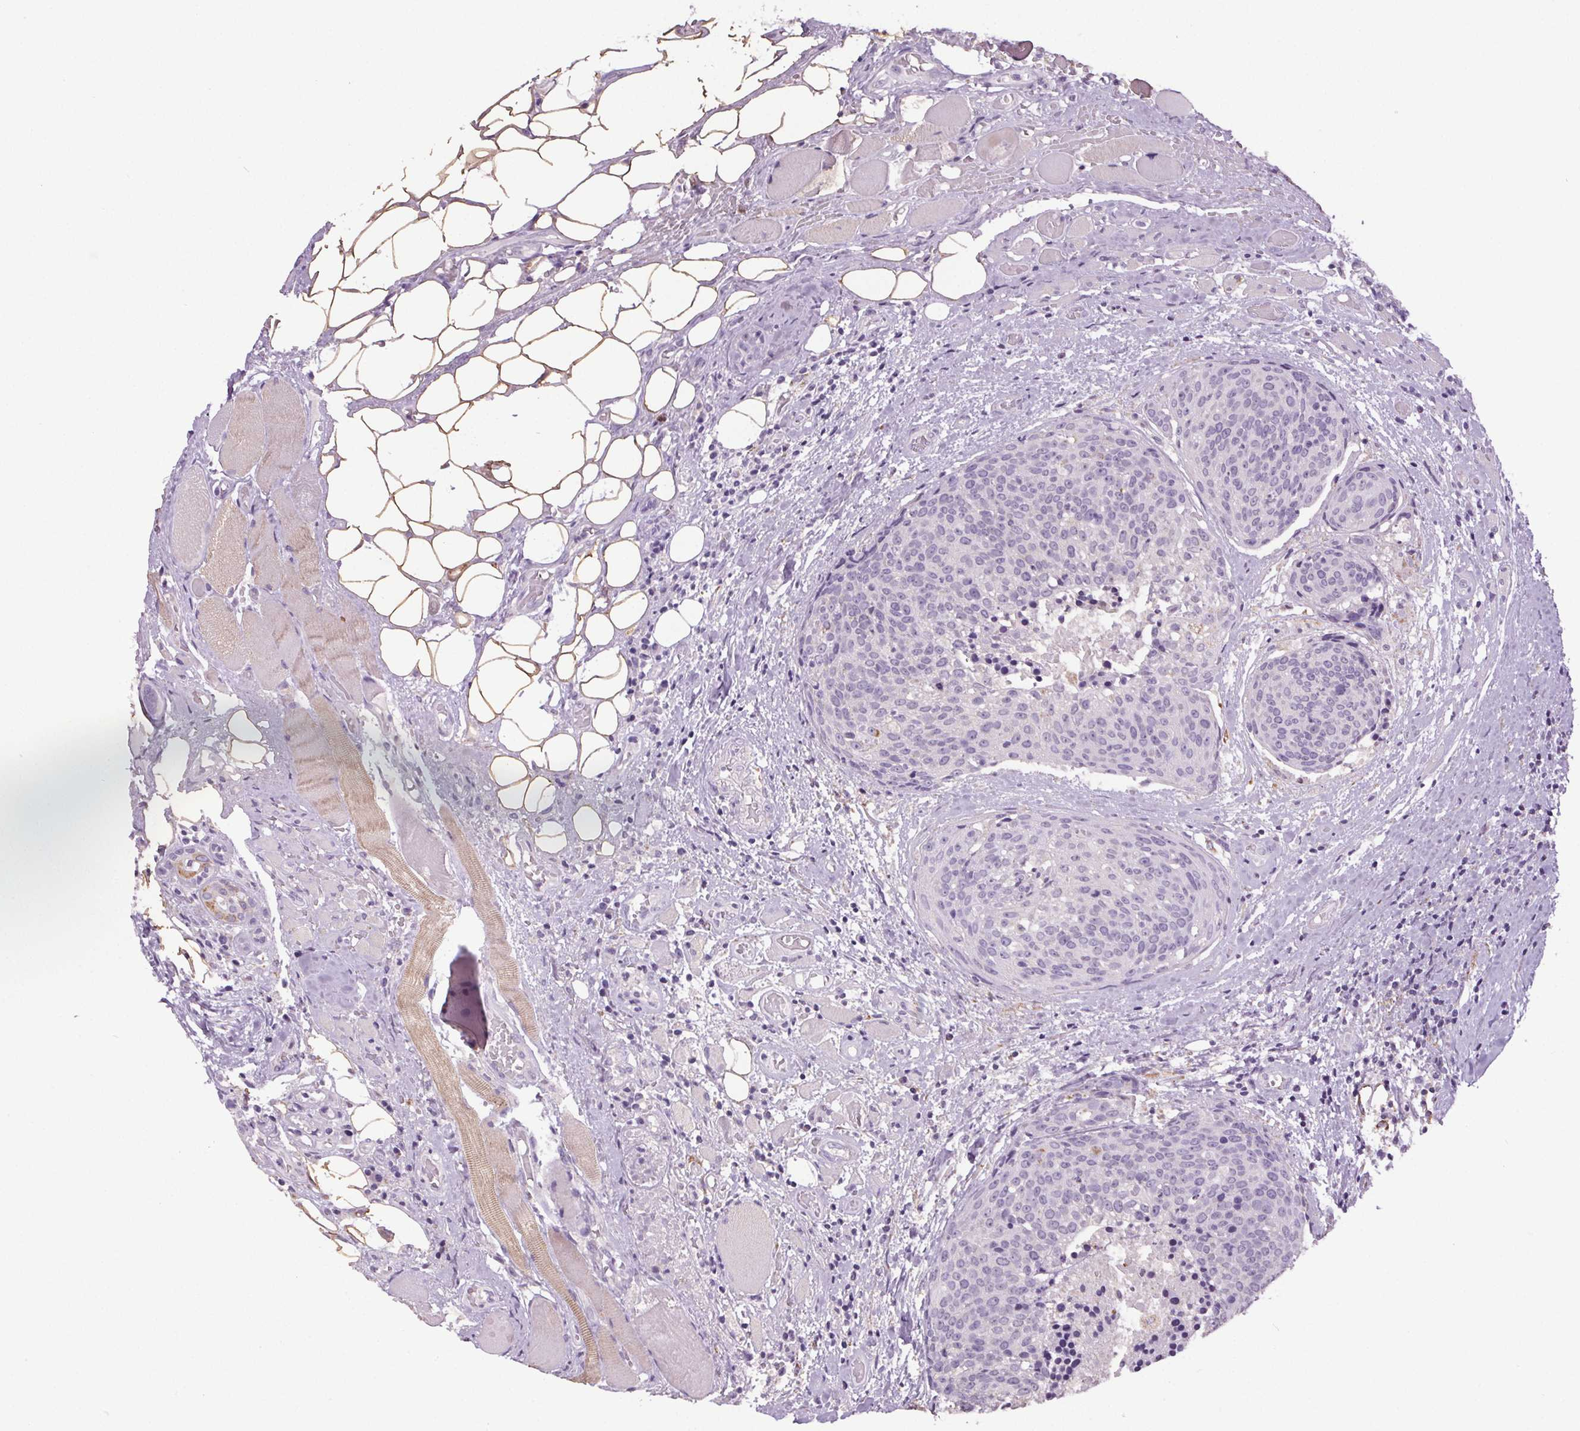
{"staining": {"intensity": "negative", "quantity": "none", "location": "none"}, "tissue": "head and neck cancer", "cell_type": "Tumor cells", "image_type": "cancer", "snomed": [{"axis": "morphology", "description": "Squamous cell carcinoma, NOS"}, {"axis": "topography", "description": "Oral tissue"}, {"axis": "topography", "description": "Head-Neck"}], "caption": "IHC of head and neck squamous cell carcinoma exhibits no expression in tumor cells.", "gene": "GPIHBP1", "patient": {"sex": "male", "age": 64}}